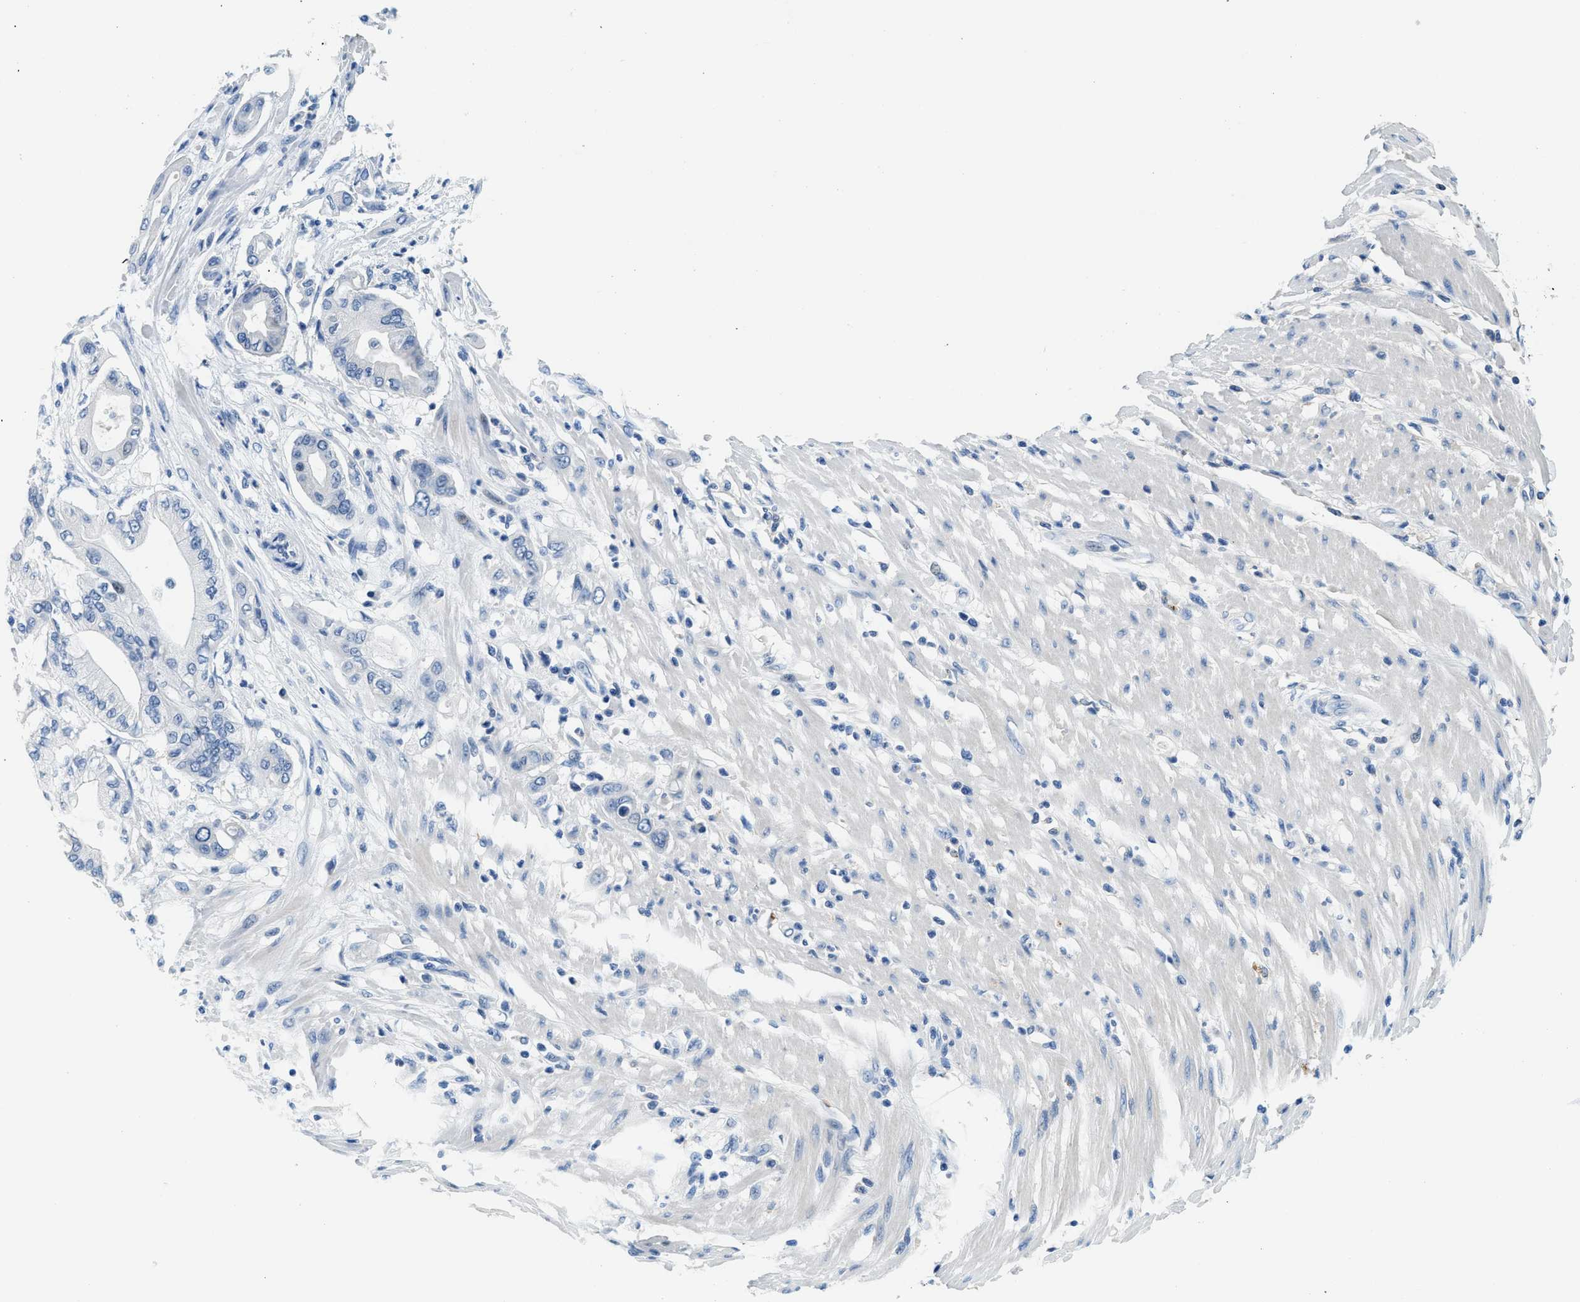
{"staining": {"intensity": "moderate", "quantity": "<25%", "location": "cytoplasmic/membranous"}, "tissue": "pancreatic cancer", "cell_type": "Tumor cells", "image_type": "cancer", "snomed": [{"axis": "morphology", "description": "Adenocarcinoma, NOS"}, {"axis": "morphology", "description": "Adenocarcinoma, metastatic, NOS"}, {"axis": "topography", "description": "Lymph node"}, {"axis": "topography", "description": "Pancreas"}, {"axis": "topography", "description": "Duodenum"}], "caption": "Pancreatic cancer stained with a brown dye demonstrates moderate cytoplasmic/membranous positive expression in about <25% of tumor cells.", "gene": "MBL2", "patient": {"sex": "female", "age": 64}}